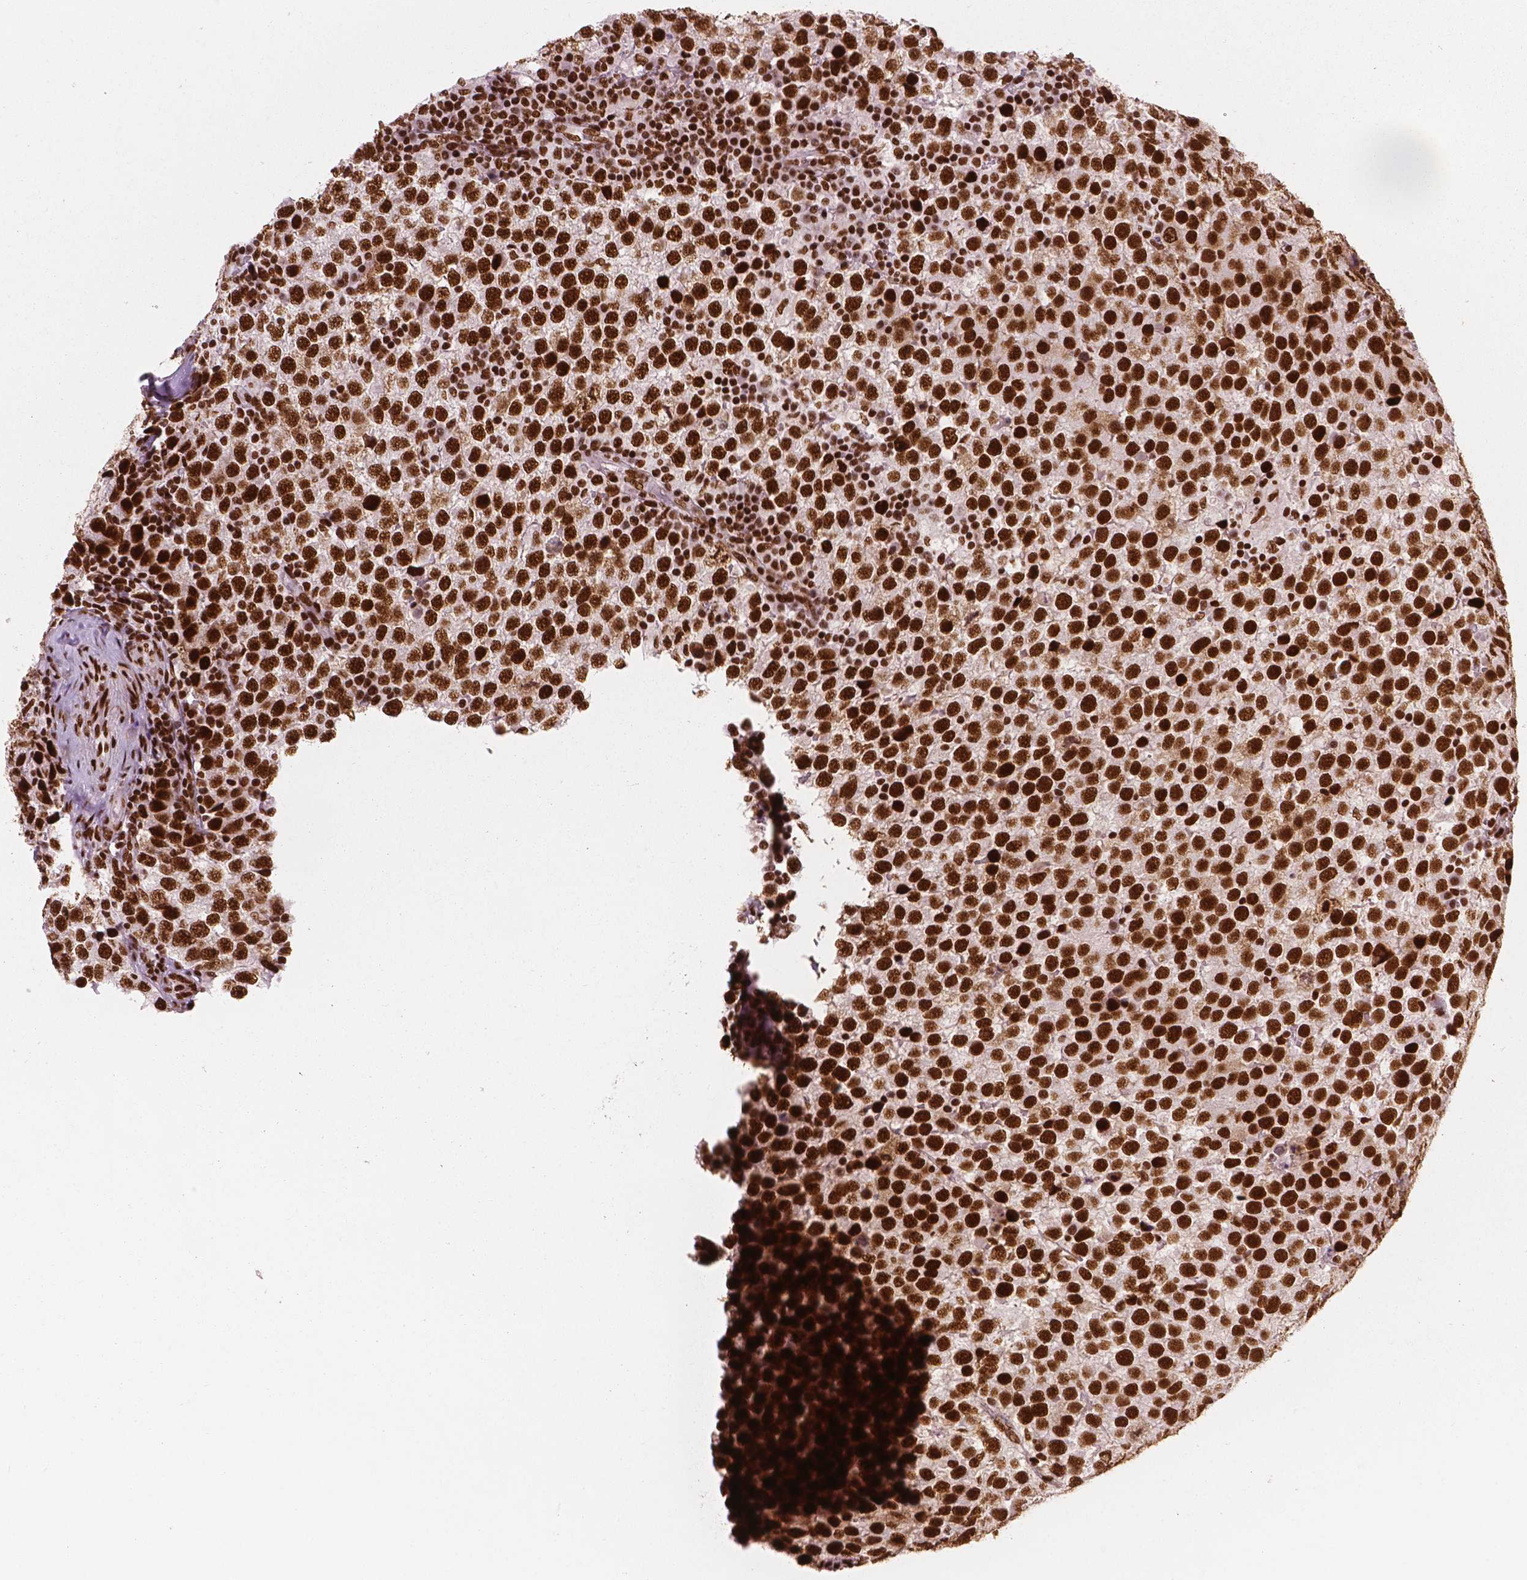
{"staining": {"intensity": "strong", "quantity": ">75%", "location": "nuclear"}, "tissue": "testis cancer", "cell_type": "Tumor cells", "image_type": "cancer", "snomed": [{"axis": "morphology", "description": "Seminoma, NOS"}, {"axis": "topography", "description": "Testis"}], "caption": "Protein expression analysis of human testis cancer (seminoma) reveals strong nuclear positivity in approximately >75% of tumor cells.", "gene": "BRD4", "patient": {"sex": "male", "age": 34}}